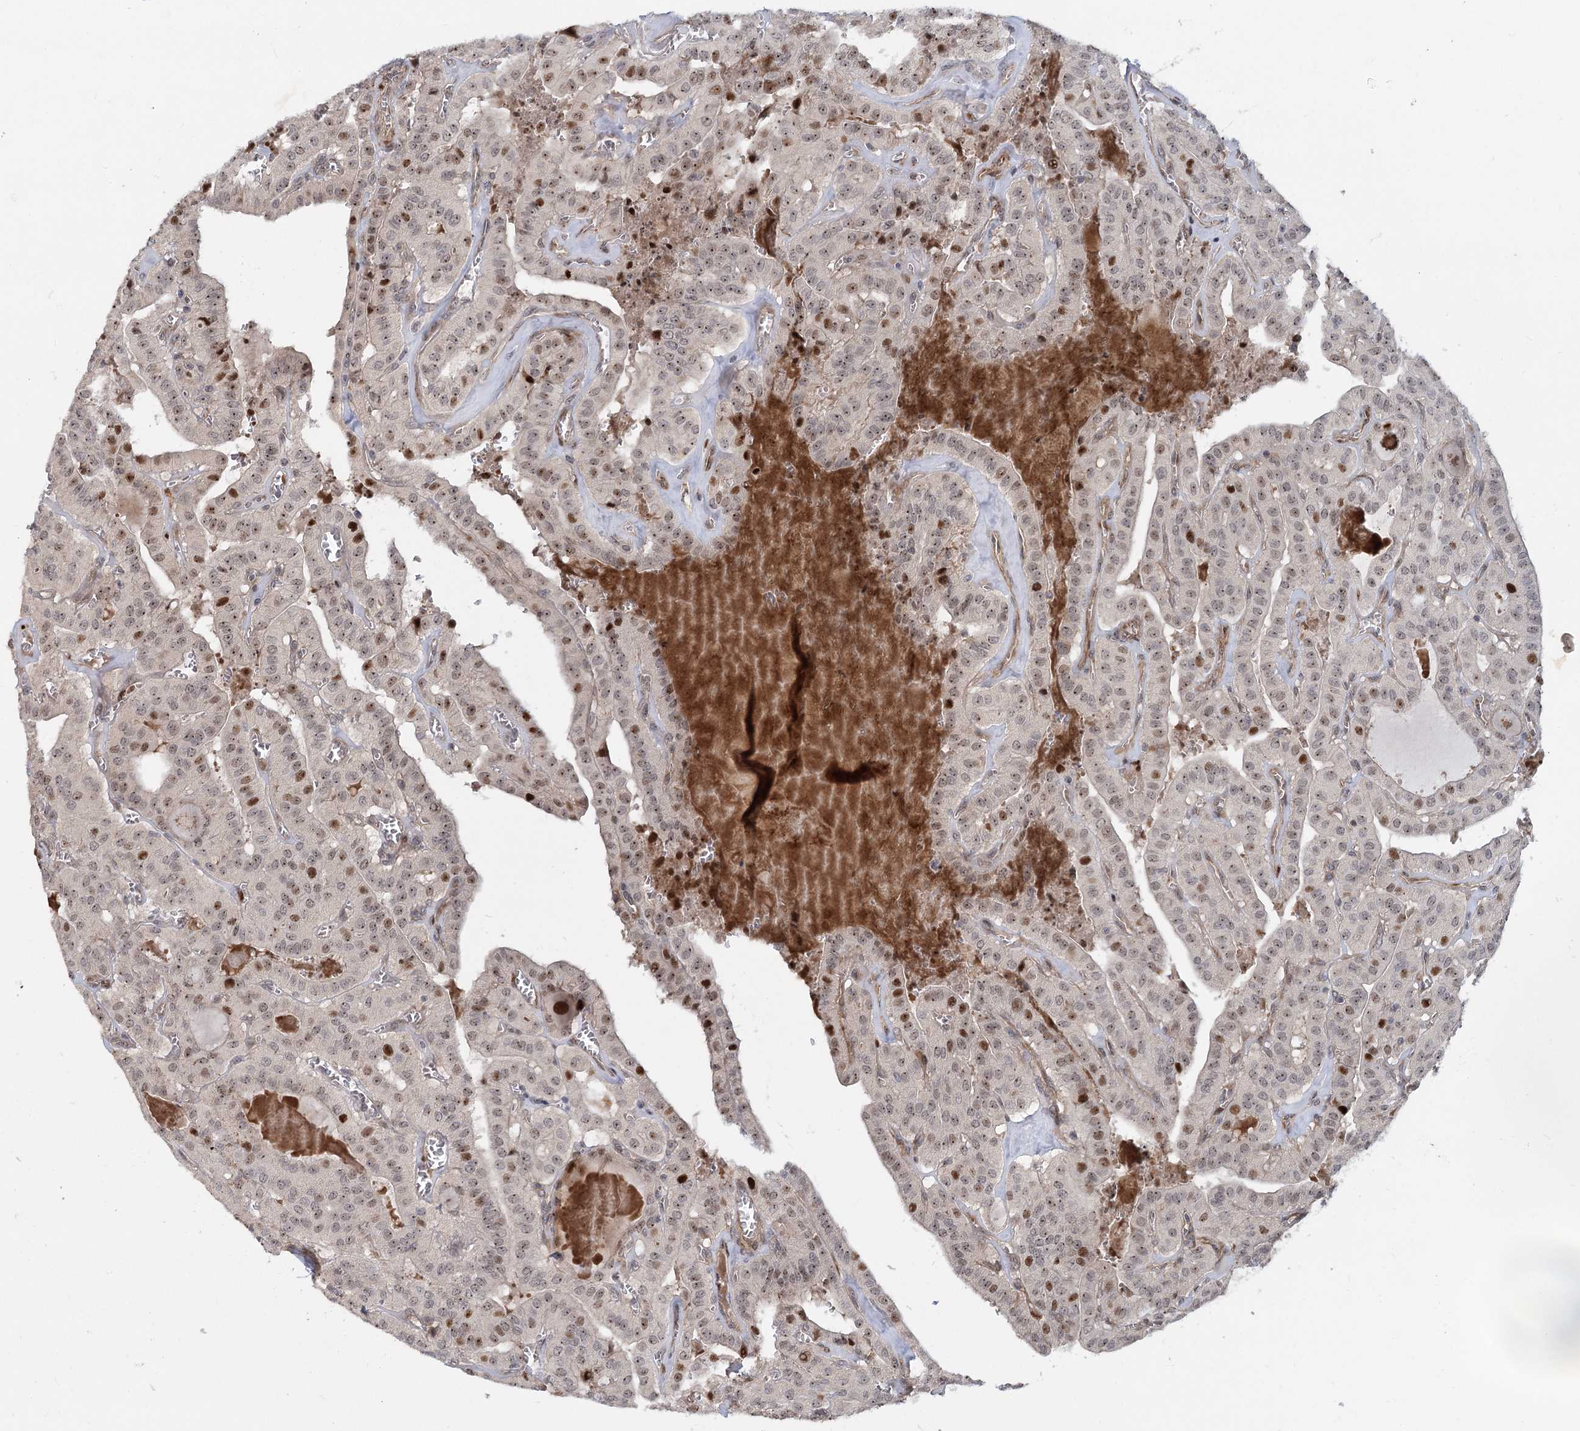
{"staining": {"intensity": "moderate", "quantity": "<25%", "location": "nuclear"}, "tissue": "thyroid cancer", "cell_type": "Tumor cells", "image_type": "cancer", "snomed": [{"axis": "morphology", "description": "Papillary adenocarcinoma, NOS"}, {"axis": "topography", "description": "Thyroid gland"}], "caption": "This is an image of immunohistochemistry staining of thyroid cancer (papillary adenocarcinoma), which shows moderate positivity in the nuclear of tumor cells.", "gene": "PIK3C2A", "patient": {"sex": "male", "age": 52}}